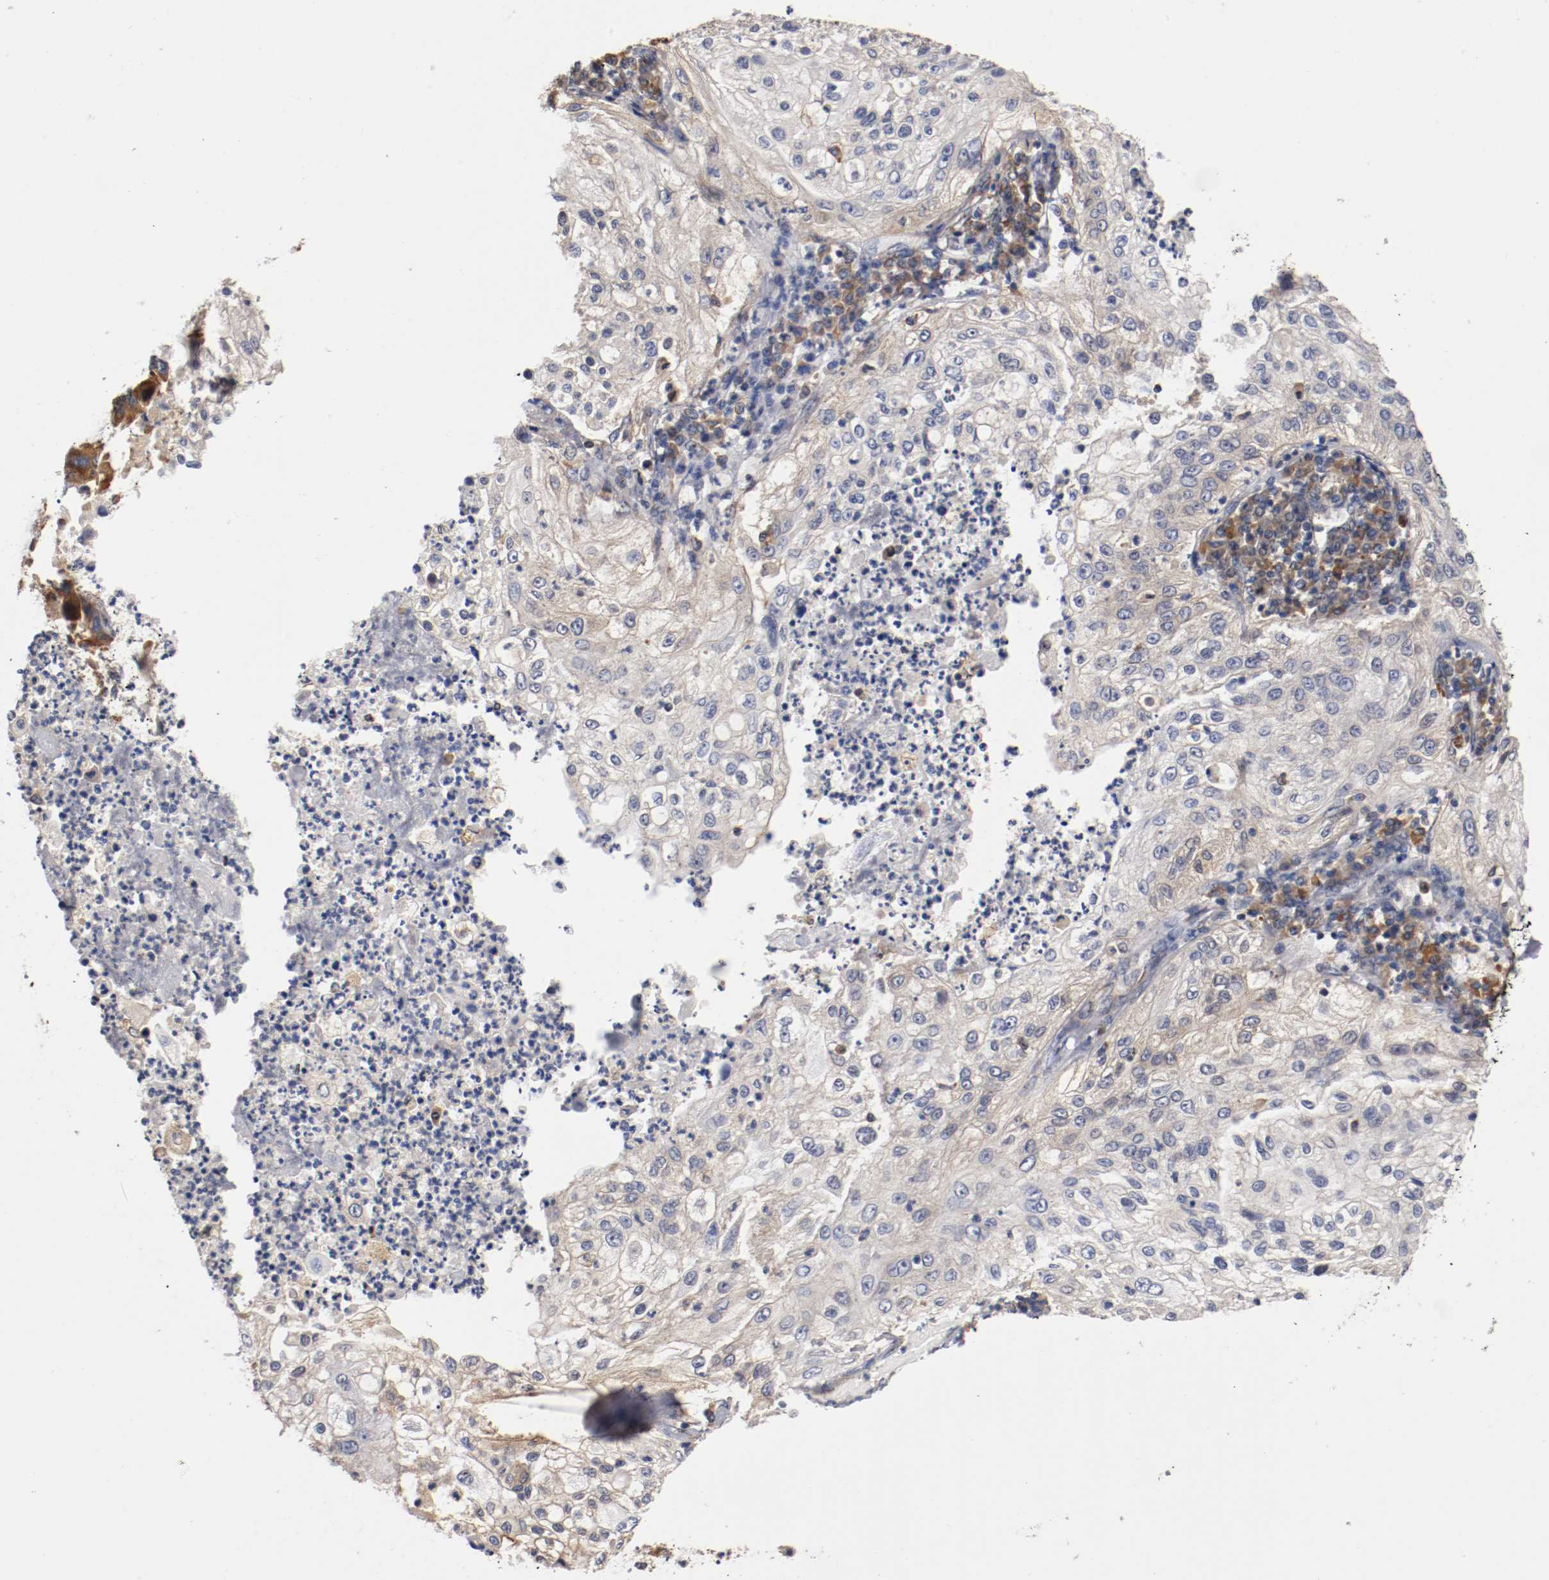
{"staining": {"intensity": "weak", "quantity": ">75%", "location": "cytoplasmic/membranous"}, "tissue": "lung cancer", "cell_type": "Tumor cells", "image_type": "cancer", "snomed": [{"axis": "morphology", "description": "Inflammation, NOS"}, {"axis": "morphology", "description": "Squamous cell carcinoma, NOS"}, {"axis": "topography", "description": "Lymph node"}, {"axis": "topography", "description": "Soft tissue"}, {"axis": "topography", "description": "Lung"}], "caption": "Approximately >75% of tumor cells in human lung squamous cell carcinoma reveal weak cytoplasmic/membranous protein staining as visualized by brown immunohistochemical staining.", "gene": "TNFSF13", "patient": {"sex": "male", "age": 66}}